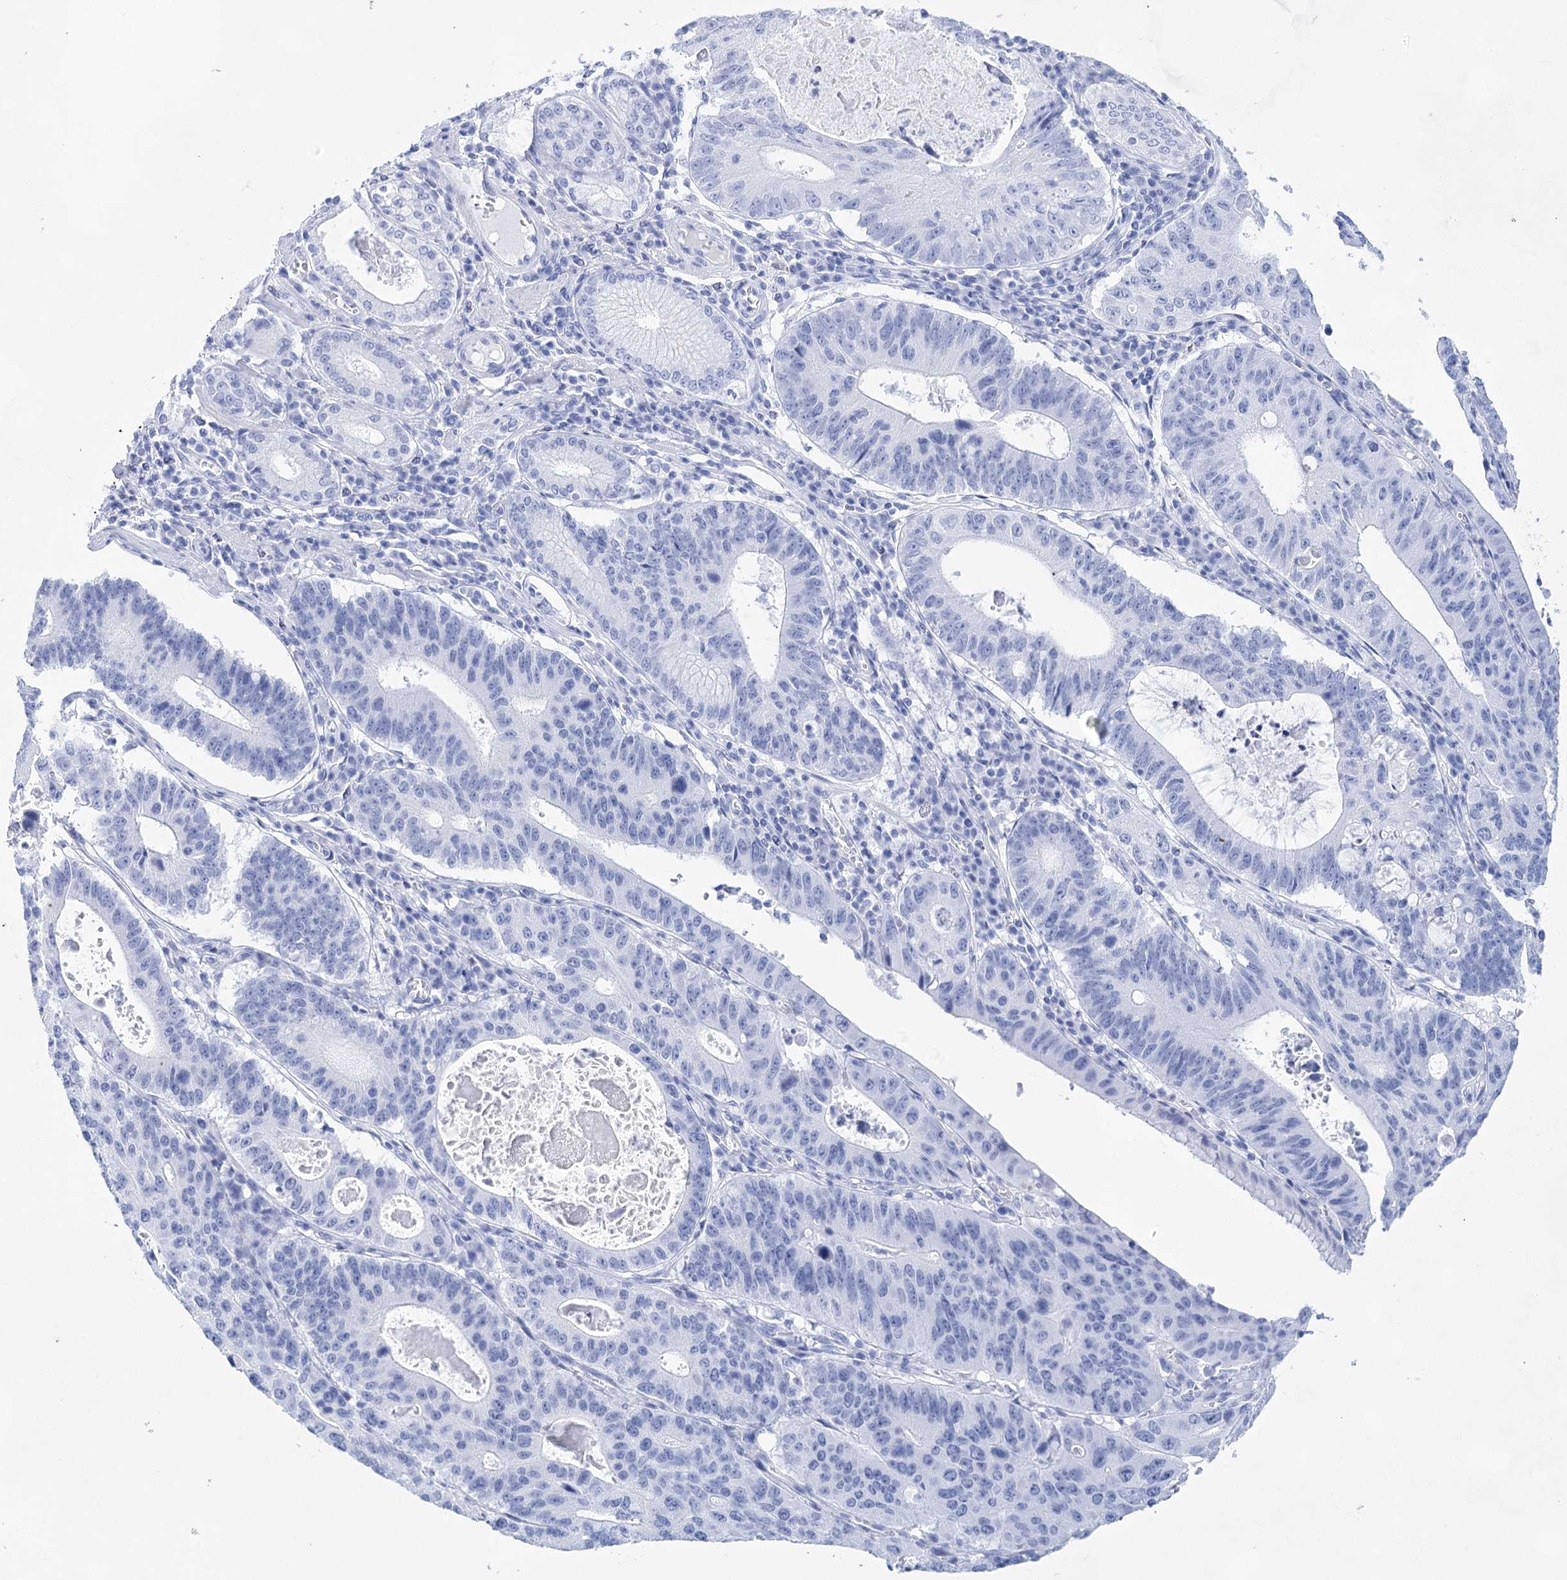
{"staining": {"intensity": "negative", "quantity": "none", "location": "none"}, "tissue": "stomach cancer", "cell_type": "Tumor cells", "image_type": "cancer", "snomed": [{"axis": "morphology", "description": "Adenocarcinoma, NOS"}, {"axis": "topography", "description": "Stomach"}], "caption": "This histopathology image is of stomach adenocarcinoma stained with IHC to label a protein in brown with the nuclei are counter-stained blue. There is no positivity in tumor cells.", "gene": "LALBA", "patient": {"sex": "male", "age": 59}}